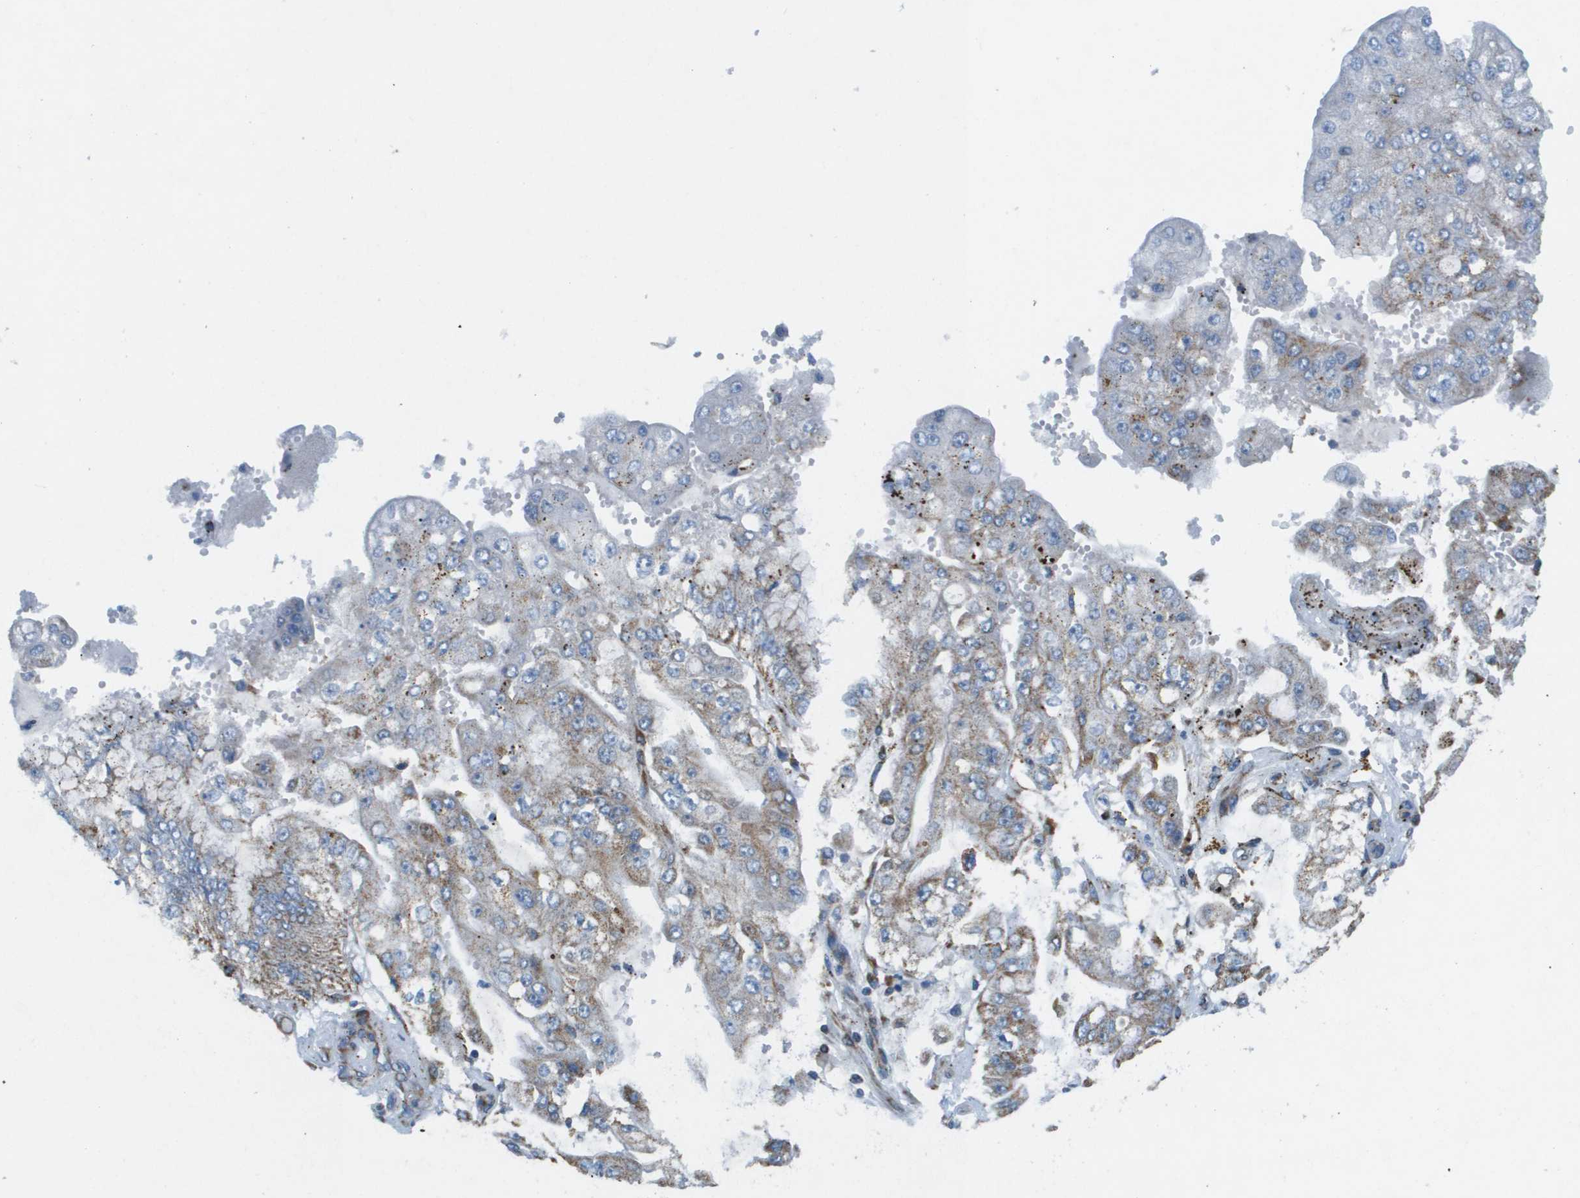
{"staining": {"intensity": "moderate", "quantity": "25%-75%", "location": "cytoplasmic/membranous"}, "tissue": "stomach cancer", "cell_type": "Tumor cells", "image_type": "cancer", "snomed": [{"axis": "morphology", "description": "Adenocarcinoma, NOS"}, {"axis": "topography", "description": "Stomach"}], "caption": "A high-resolution histopathology image shows immunohistochemistry (IHC) staining of stomach adenocarcinoma, which displays moderate cytoplasmic/membranous staining in approximately 25%-75% of tumor cells.", "gene": "TAOK3", "patient": {"sex": "male", "age": 76}}